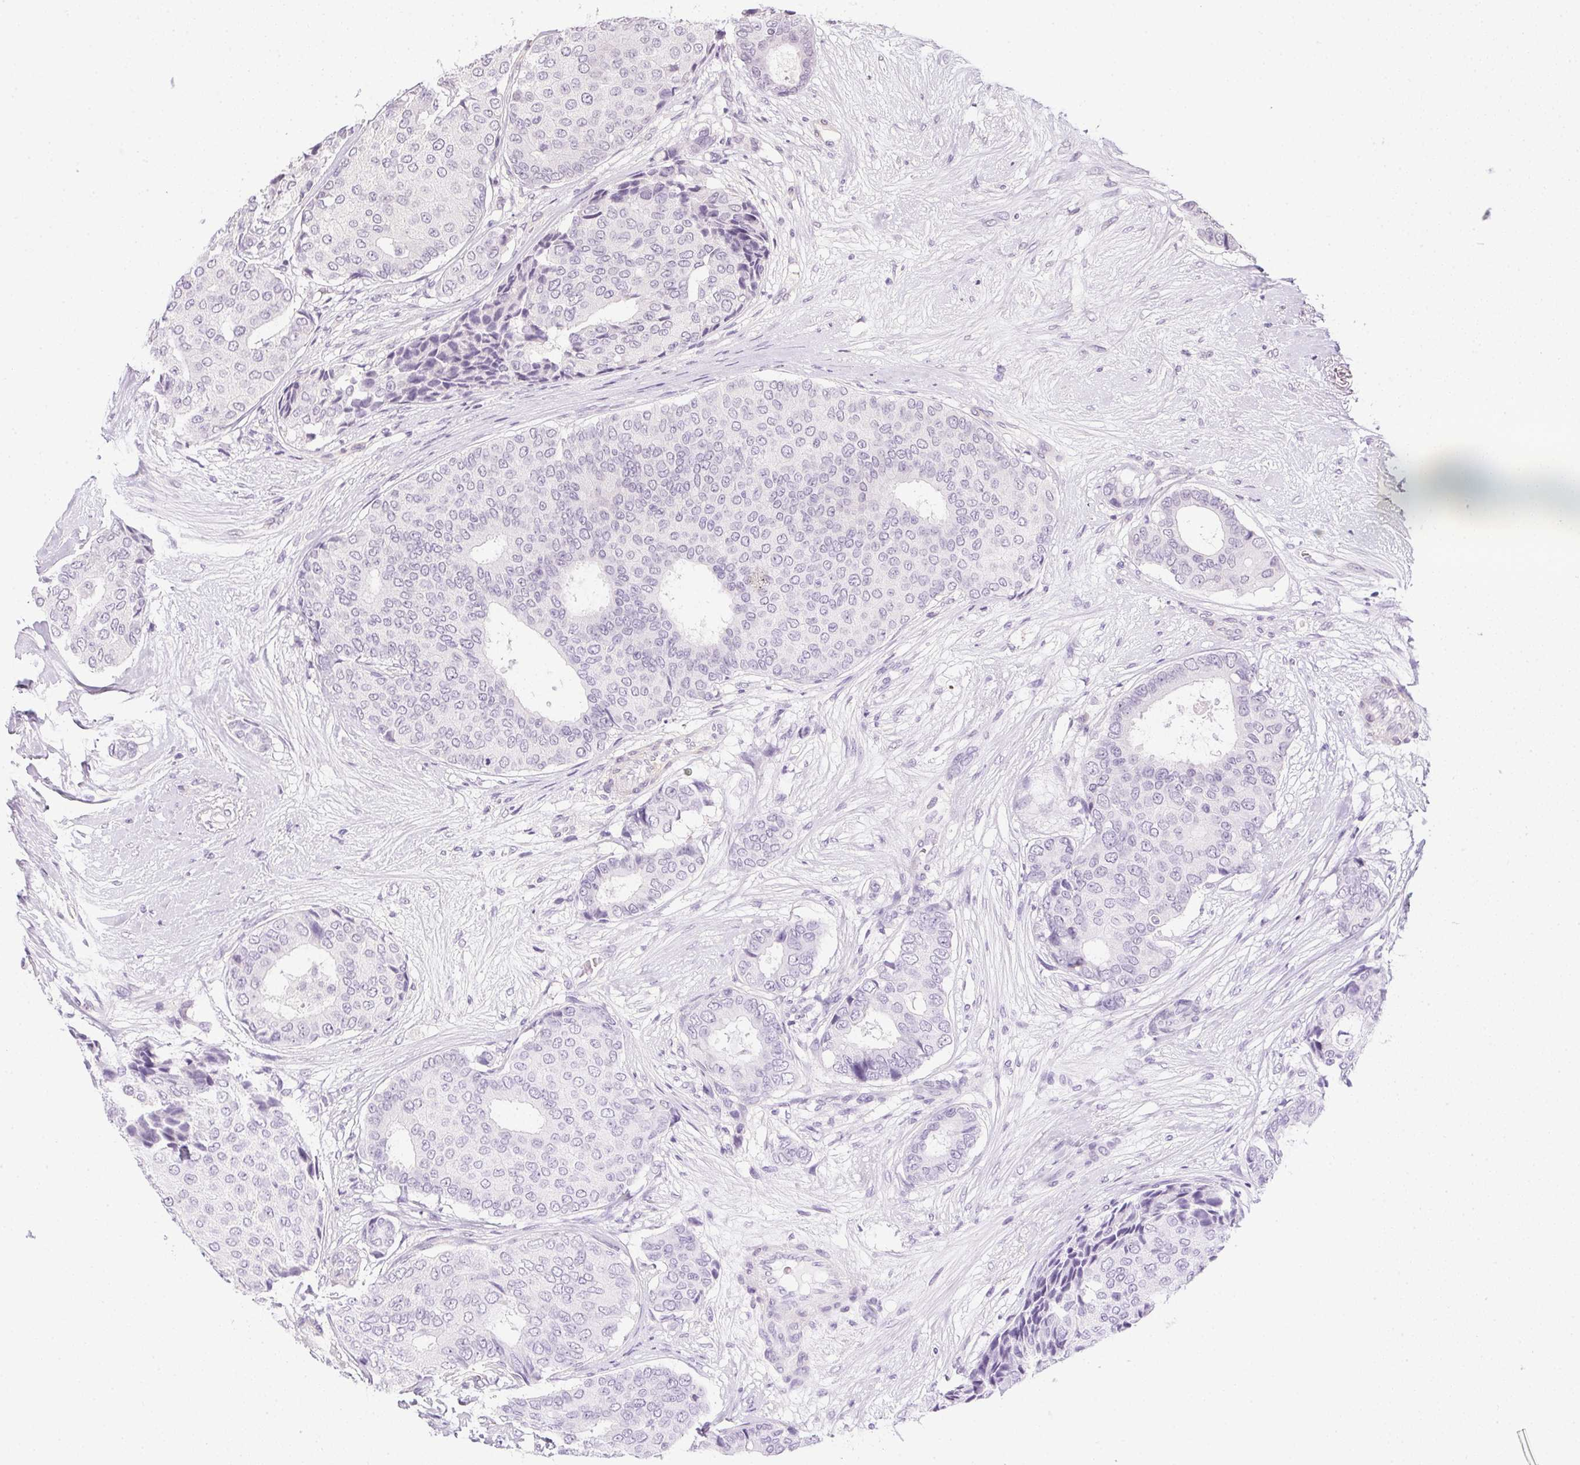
{"staining": {"intensity": "negative", "quantity": "none", "location": "none"}, "tissue": "breast cancer", "cell_type": "Tumor cells", "image_type": "cancer", "snomed": [{"axis": "morphology", "description": "Duct carcinoma"}, {"axis": "topography", "description": "Breast"}], "caption": "IHC photomicrograph of neoplastic tissue: intraductal carcinoma (breast) stained with DAB reveals no significant protein staining in tumor cells.", "gene": "PRL", "patient": {"sex": "female", "age": 75}}